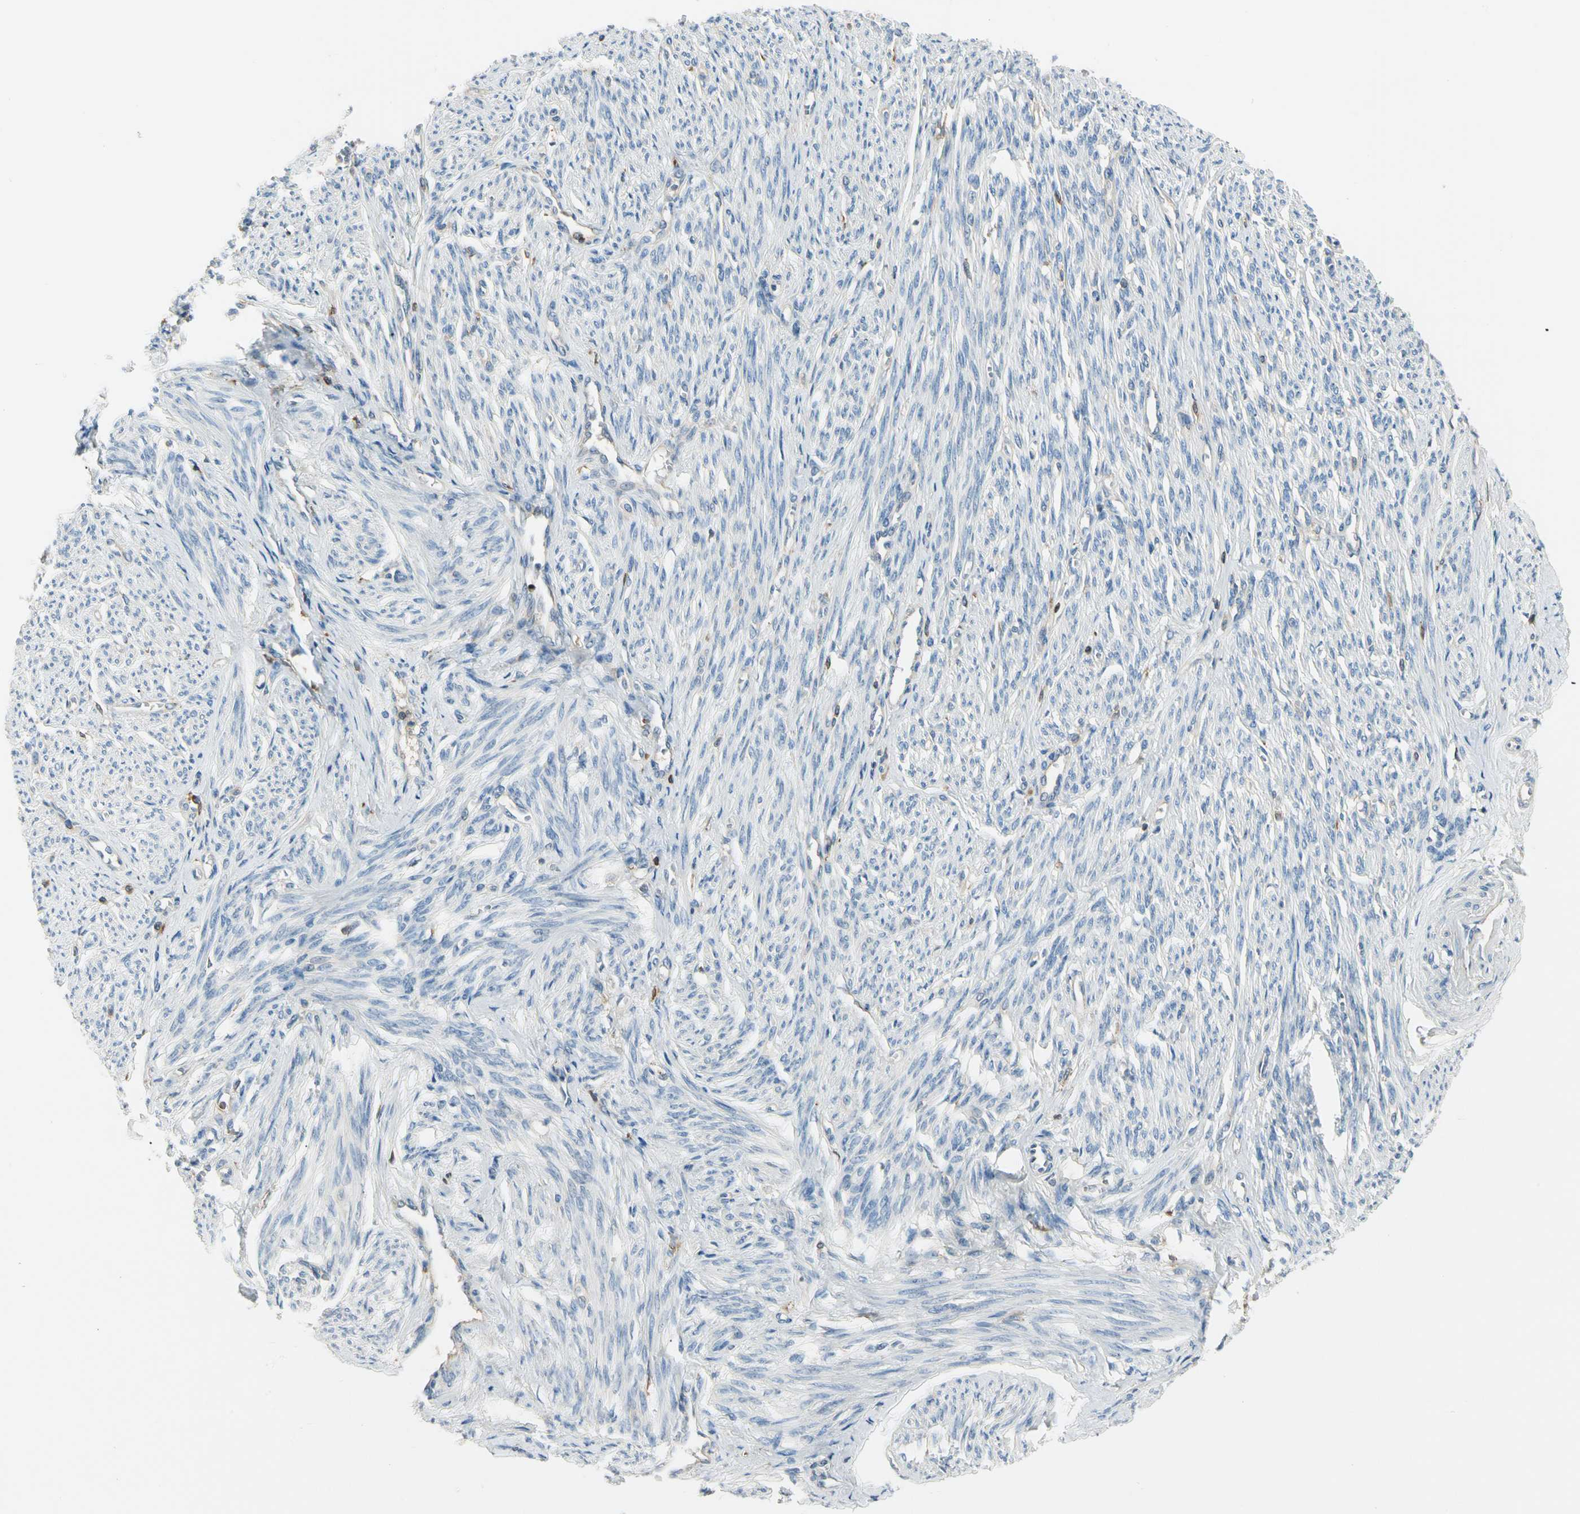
{"staining": {"intensity": "negative", "quantity": "none", "location": "none"}, "tissue": "smooth muscle", "cell_type": "Smooth muscle cells", "image_type": "normal", "snomed": [{"axis": "morphology", "description": "Normal tissue, NOS"}, {"axis": "topography", "description": "Smooth muscle"}, {"axis": "topography", "description": "Cervix"}], "caption": "The histopathology image demonstrates no significant staining in smooth muscle cells of smooth muscle.", "gene": "CAPZA2", "patient": {"sex": "female", "age": 70}}